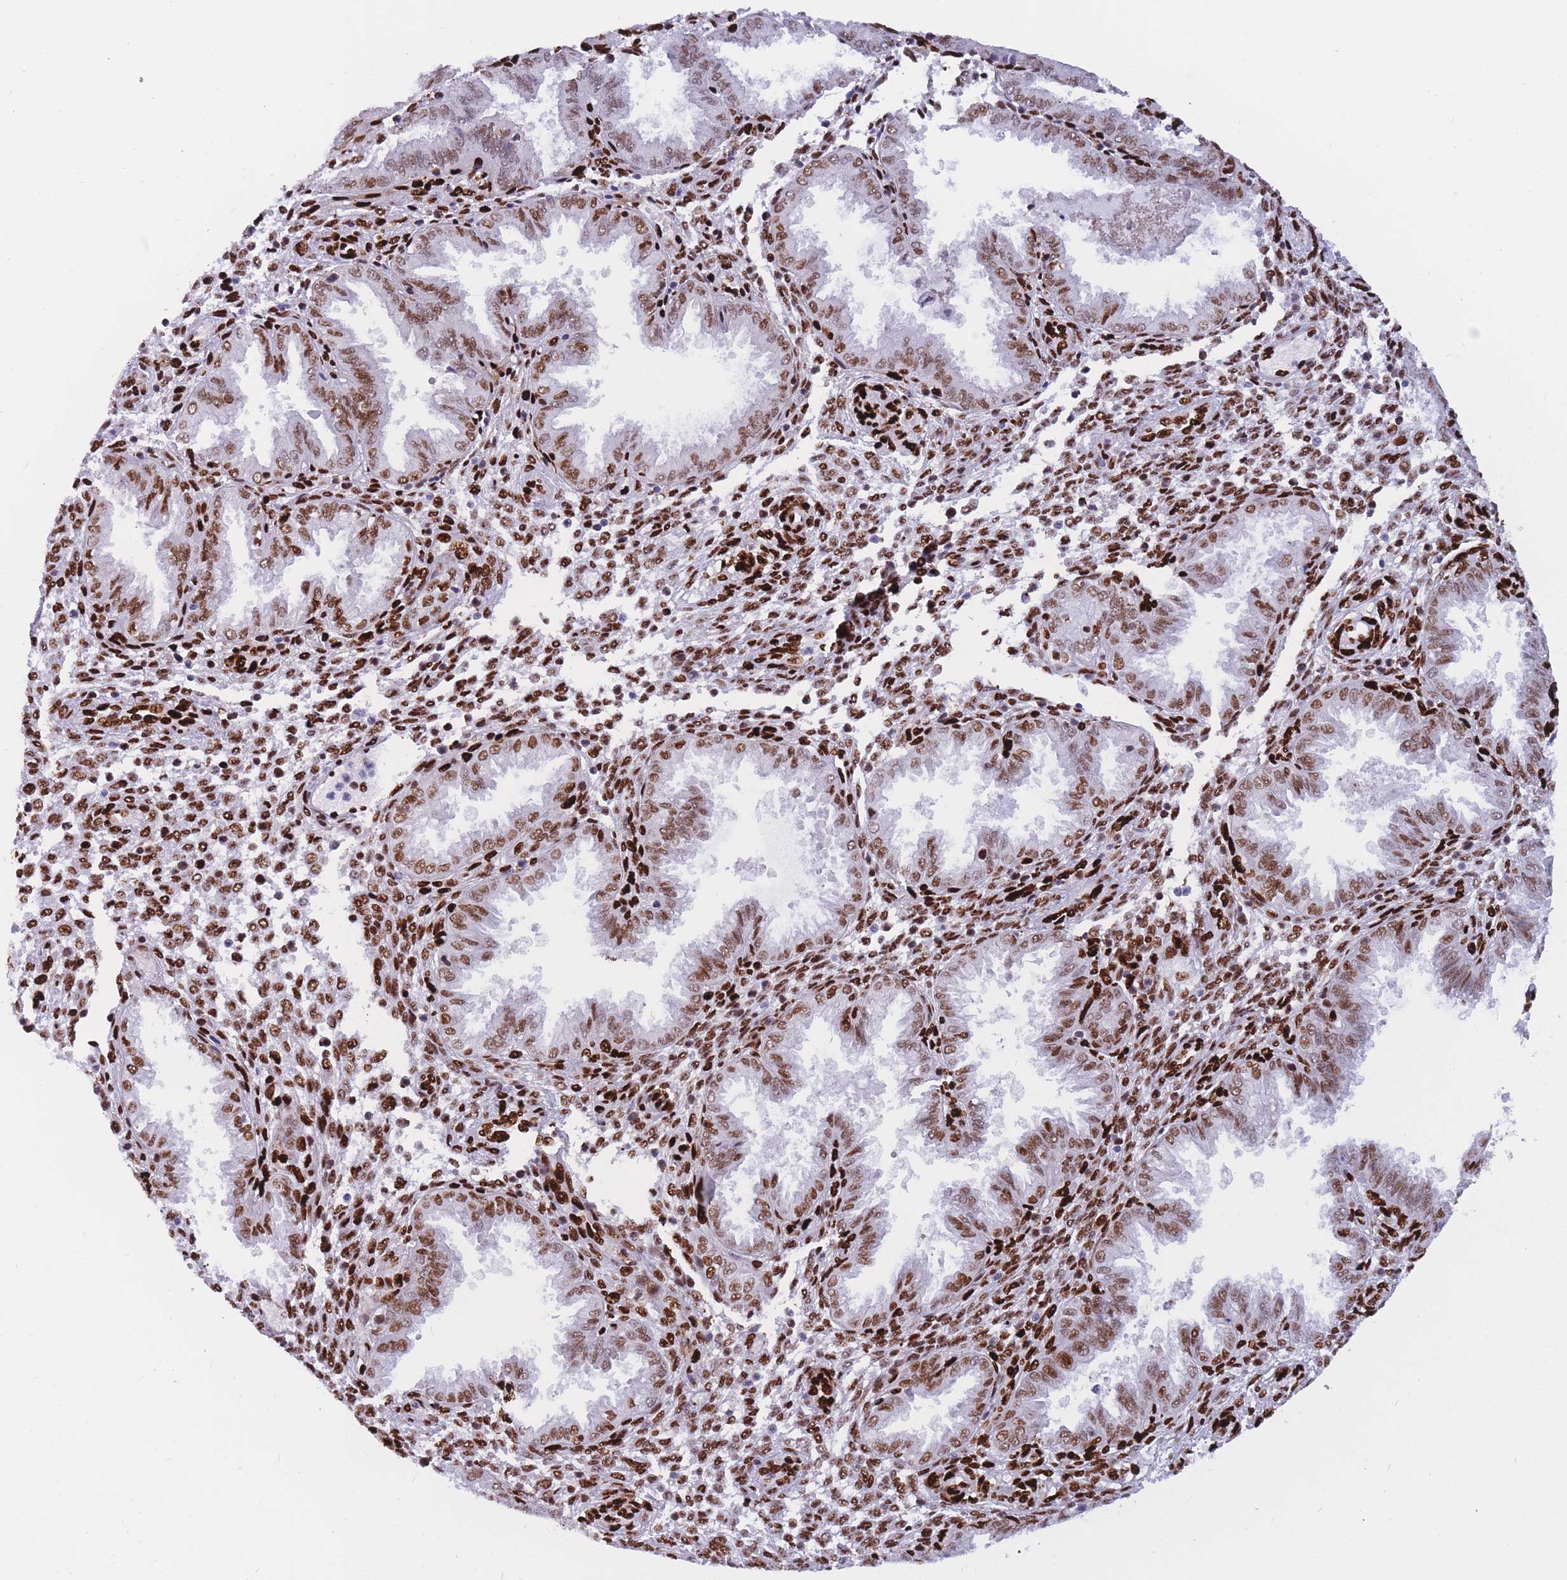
{"staining": {"intensity": "strong", "quantity": ">75%", "location": "nuclear"}, "tissue": "endometrium", "cell_type": "Cells in endometrial stroma", "image_type": "normal", "snomed": [{"axis": "morphology", "description": "Normal tissue, NOS"}, {"axis": "topography", "description": "Endometrium"}], "caption": "The immunohistochemical stain labels strong nuclear positivity in cells in endometrial stroma of unremarkable endometrium.", "gene": "NASP", "patient": {"sex": "female", "age": 33}}